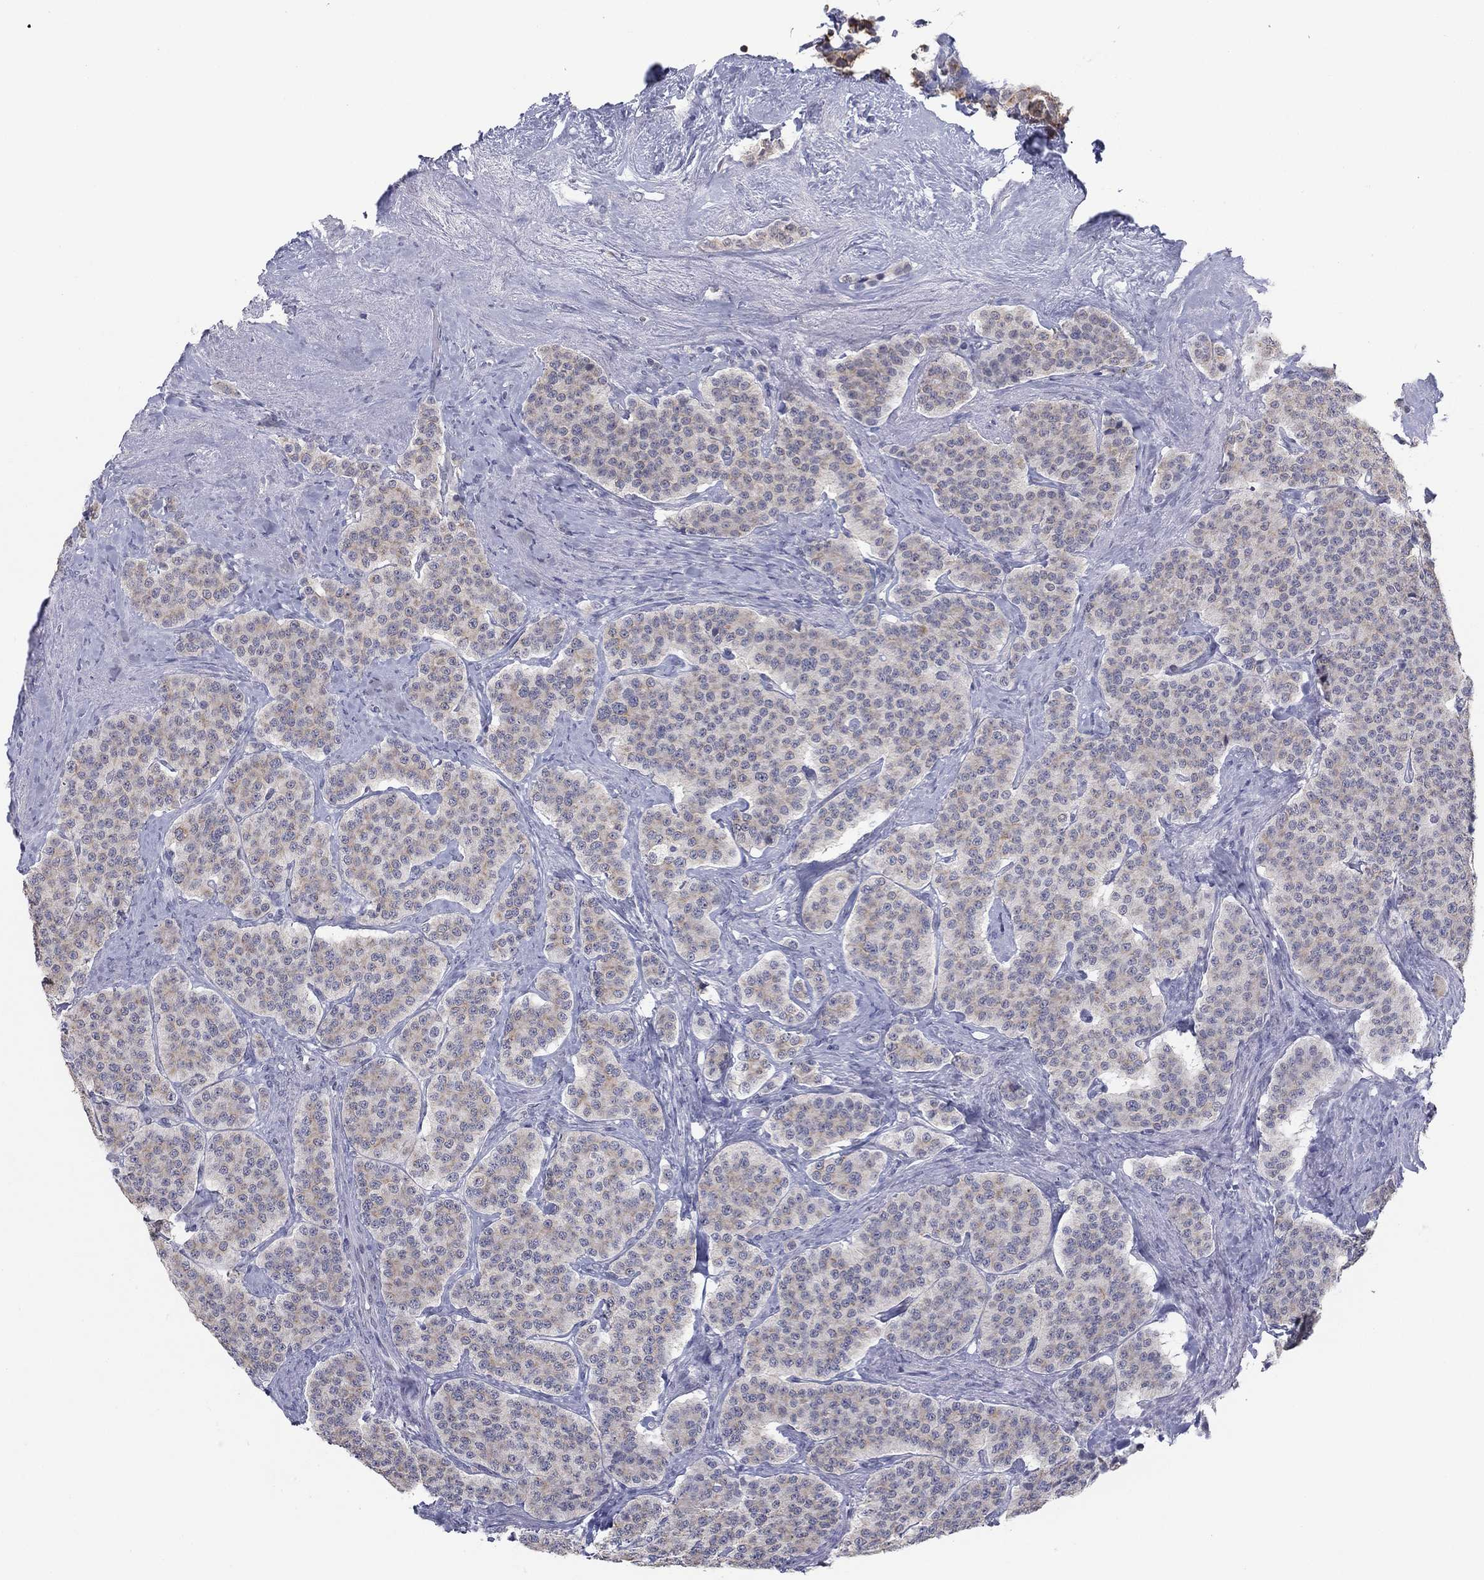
{"staining": {"intensity": "weak", "quantity": "25%-75%", "location": "cytoplasmic/membranous"}, "tissue": "carcinoid", "cell_type": "Tumor cells", "image_type": "cancer", "snomed": [{"axis": "morphology", "description": "Carcinoid, malignant, NOS"}, {"axis": "topography", "description": "Small intestine"}], "caption": "There is low levels of weak cytoplasmic/membranous expression in tumor cells of carcinoid, as demonstrated by immunohistochemical staining (brown color).", "gene": "SLC22A2", "patient": {"sex": "female", "age": 58}}